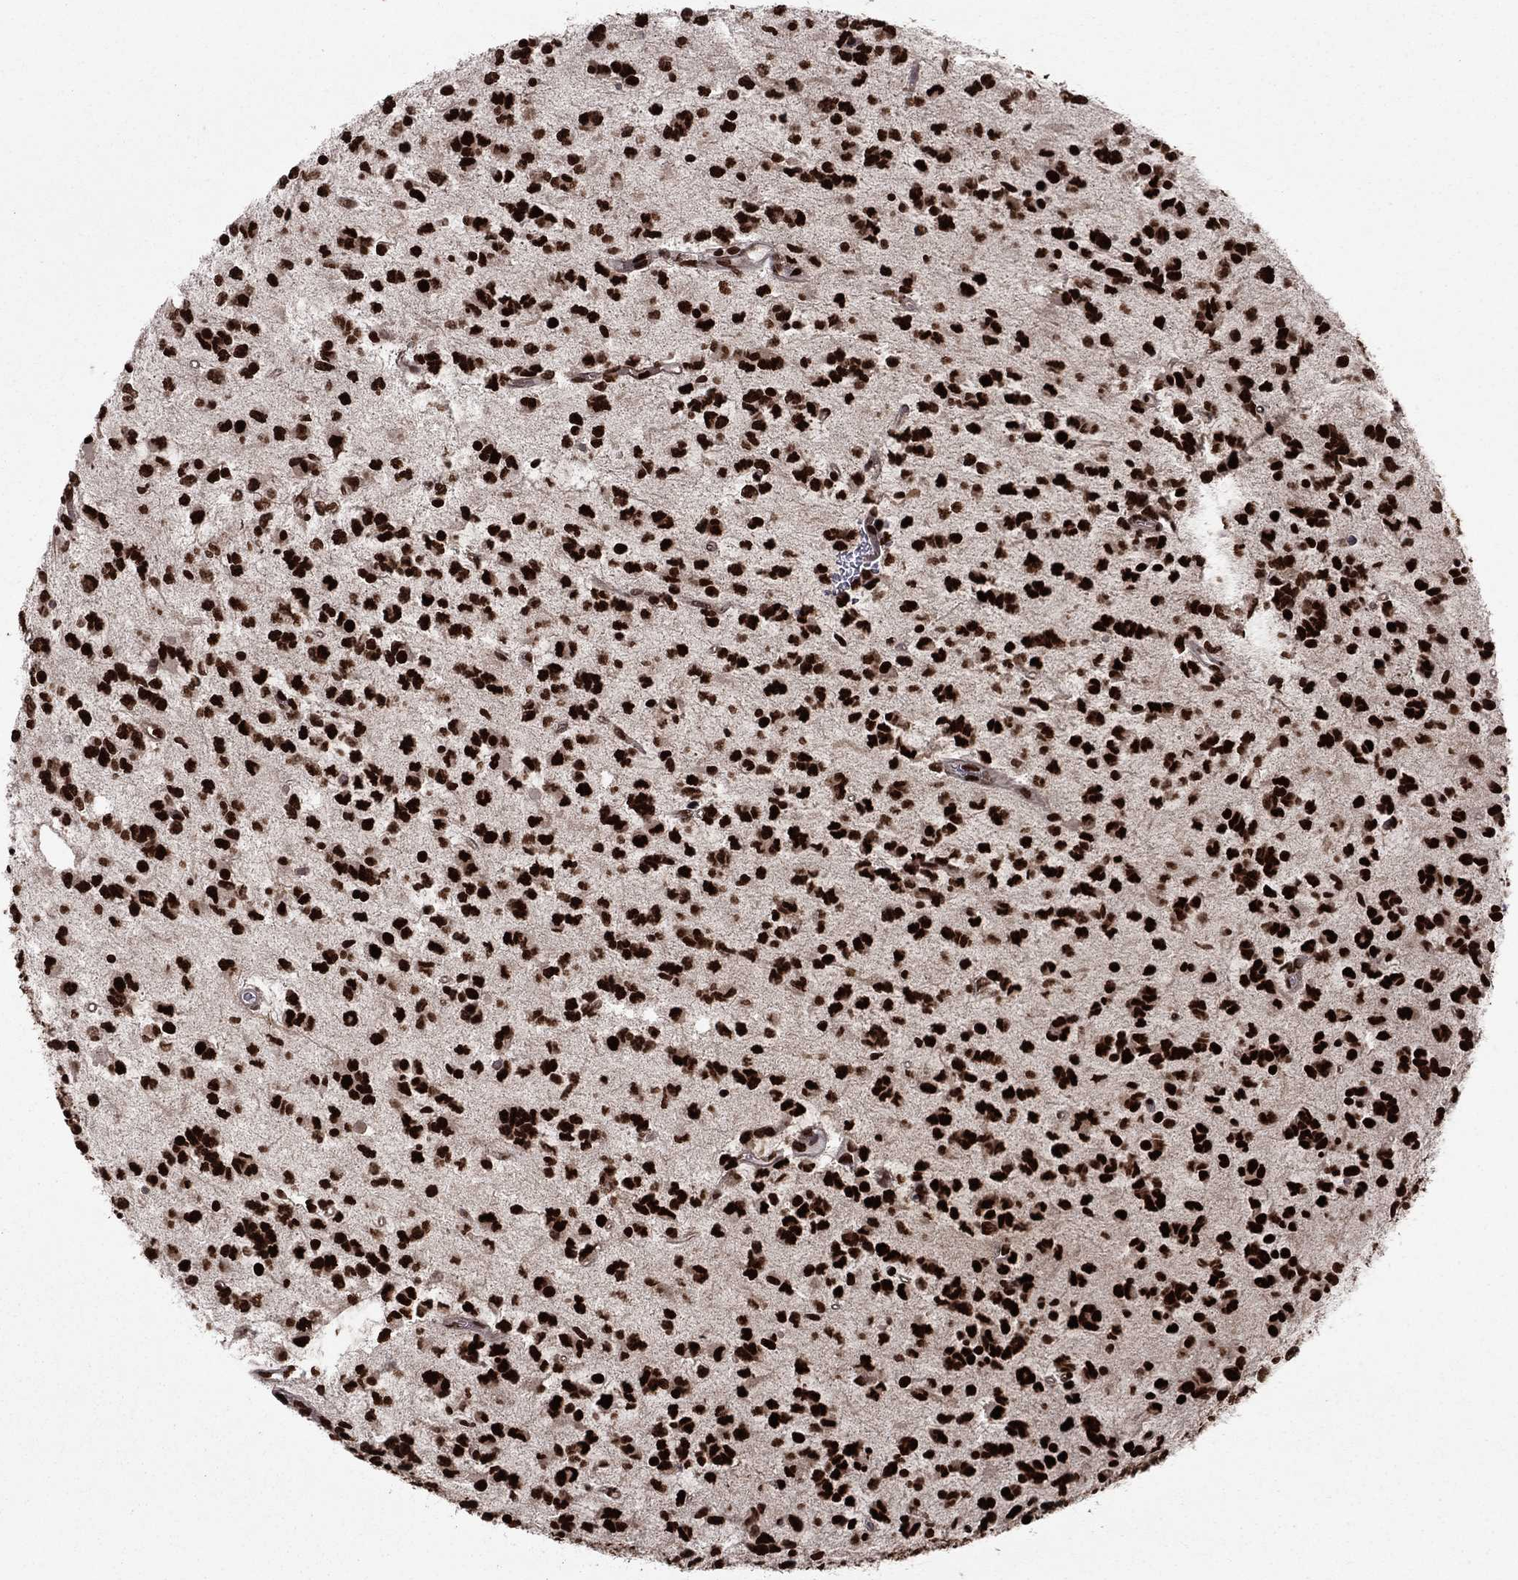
{"staining": {"intensity": "strong", "quantity": ">75%", "location": "nuclear"}, "tissue": "glioma", "cell_type": "Tumor cells", "image_type": "cancer", "snomed": [{"axis": "morphology", "description": "Glioma, malignant, Low grade"}, {"axis": "topography", "description": "Brain"}], "caption": "Protein staining of glioma tissue displays strong nuclear positivity in about >75% of tumor cells. Using DAB (brown) and hematoxylin (blue) stains, captured at high magnification using brightfield microscopy.", "gene": "USP54", "patient": {"sex": "female", "age": 45}}